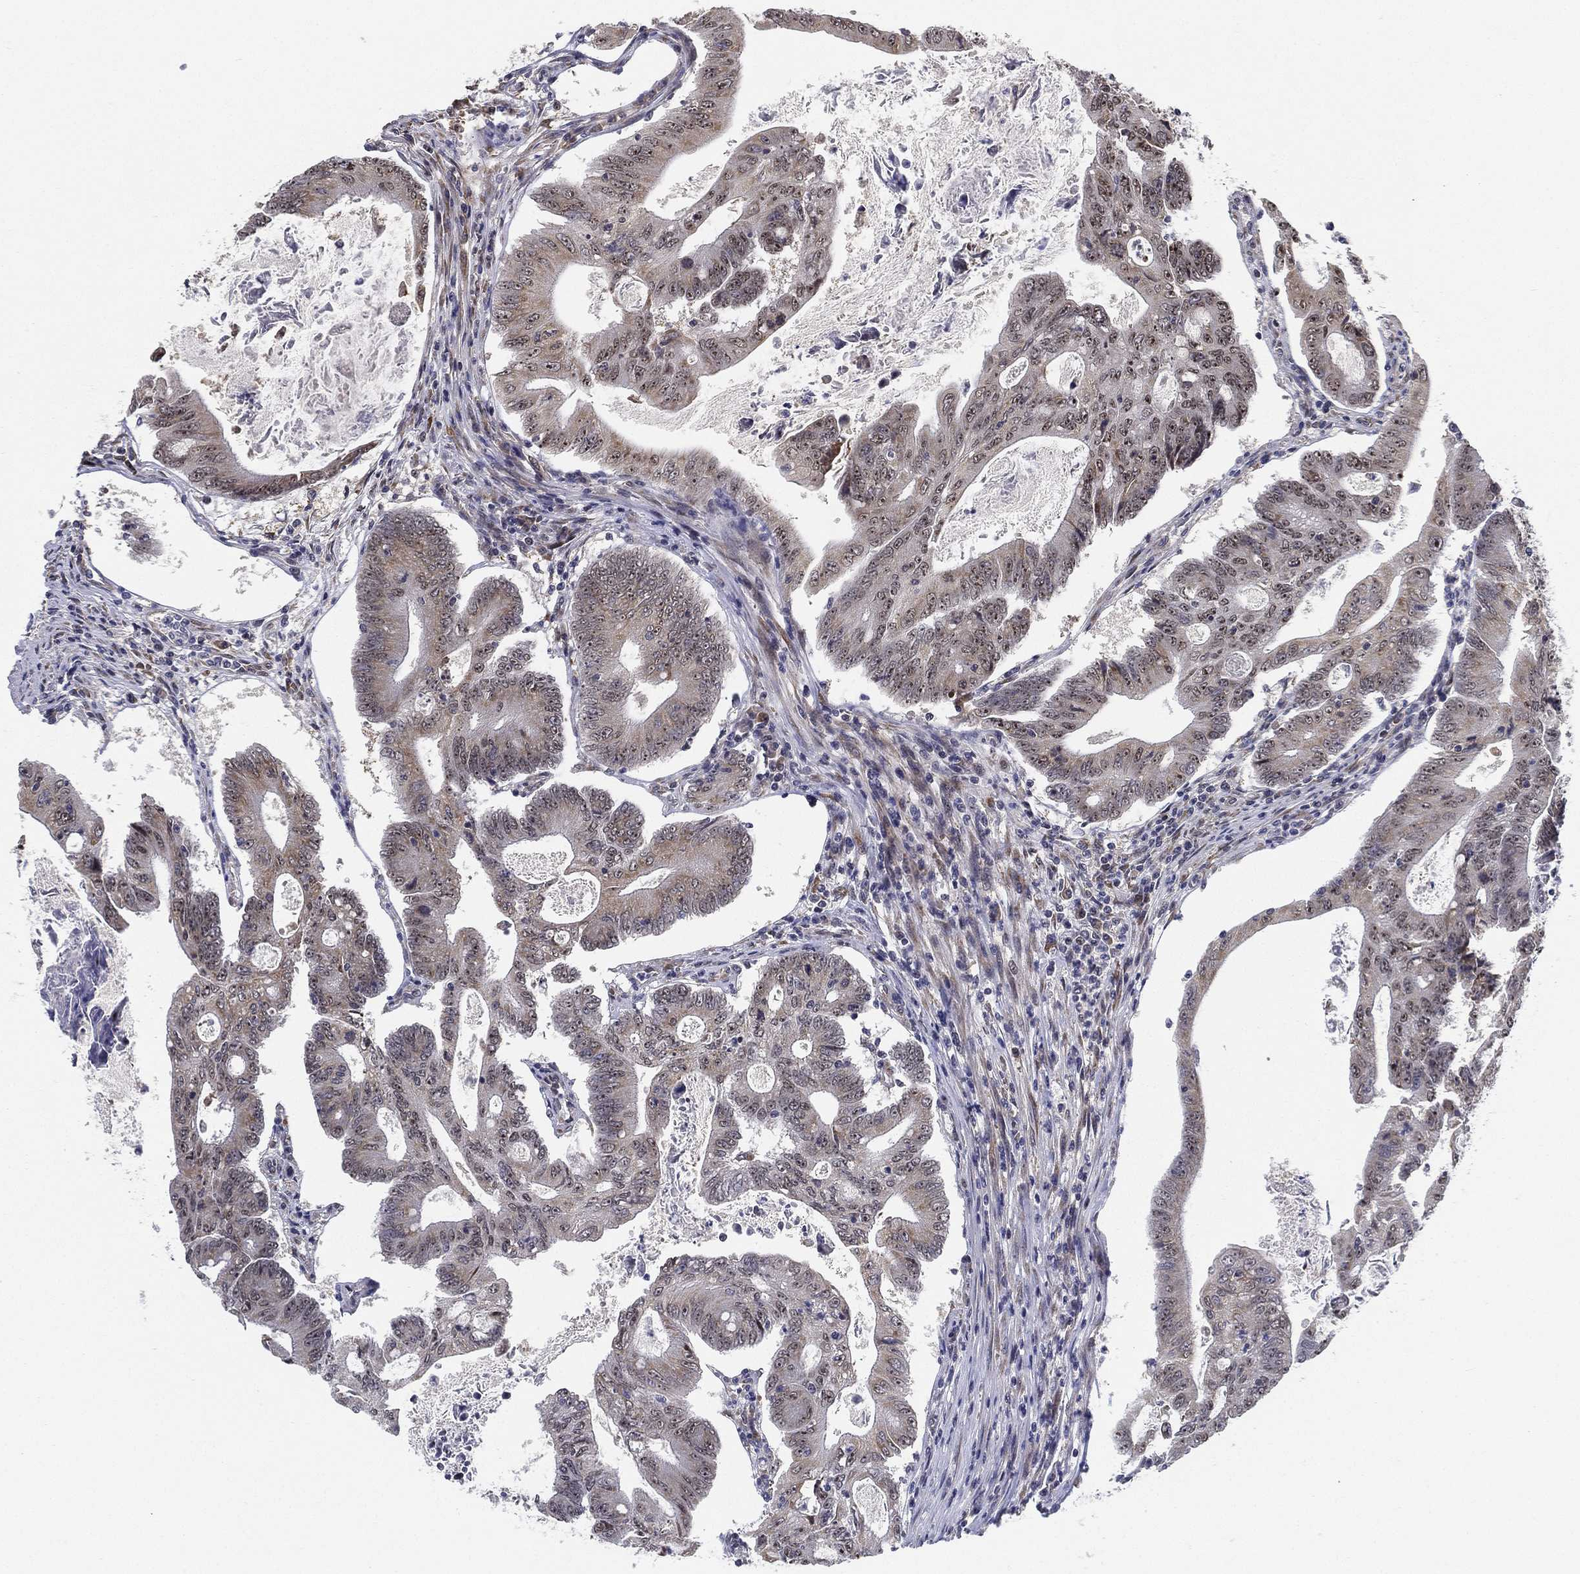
{"staining": {"intensity": "weak", "quantity": ">75%", "location": "cytoplasmic/membranous,nuclear"}, "tissue": "colorectal cancer", "cell_type": "Tumor cells", "image_type": "cancer", "snomed": [{"axis": "morphology", "description": "Adenocarcinoma, NOS"}, {"axis": "topography", "description": "Colon"}], "caption": "This micrograph exhibits IHC staining of colorectal cancer, with low weak cytoplasmic/membranous and nuclear expression in approximately >75% of tumor cells.", "gene": "PPP1R16B", "patient": {"sex": "female", "age": 70}}